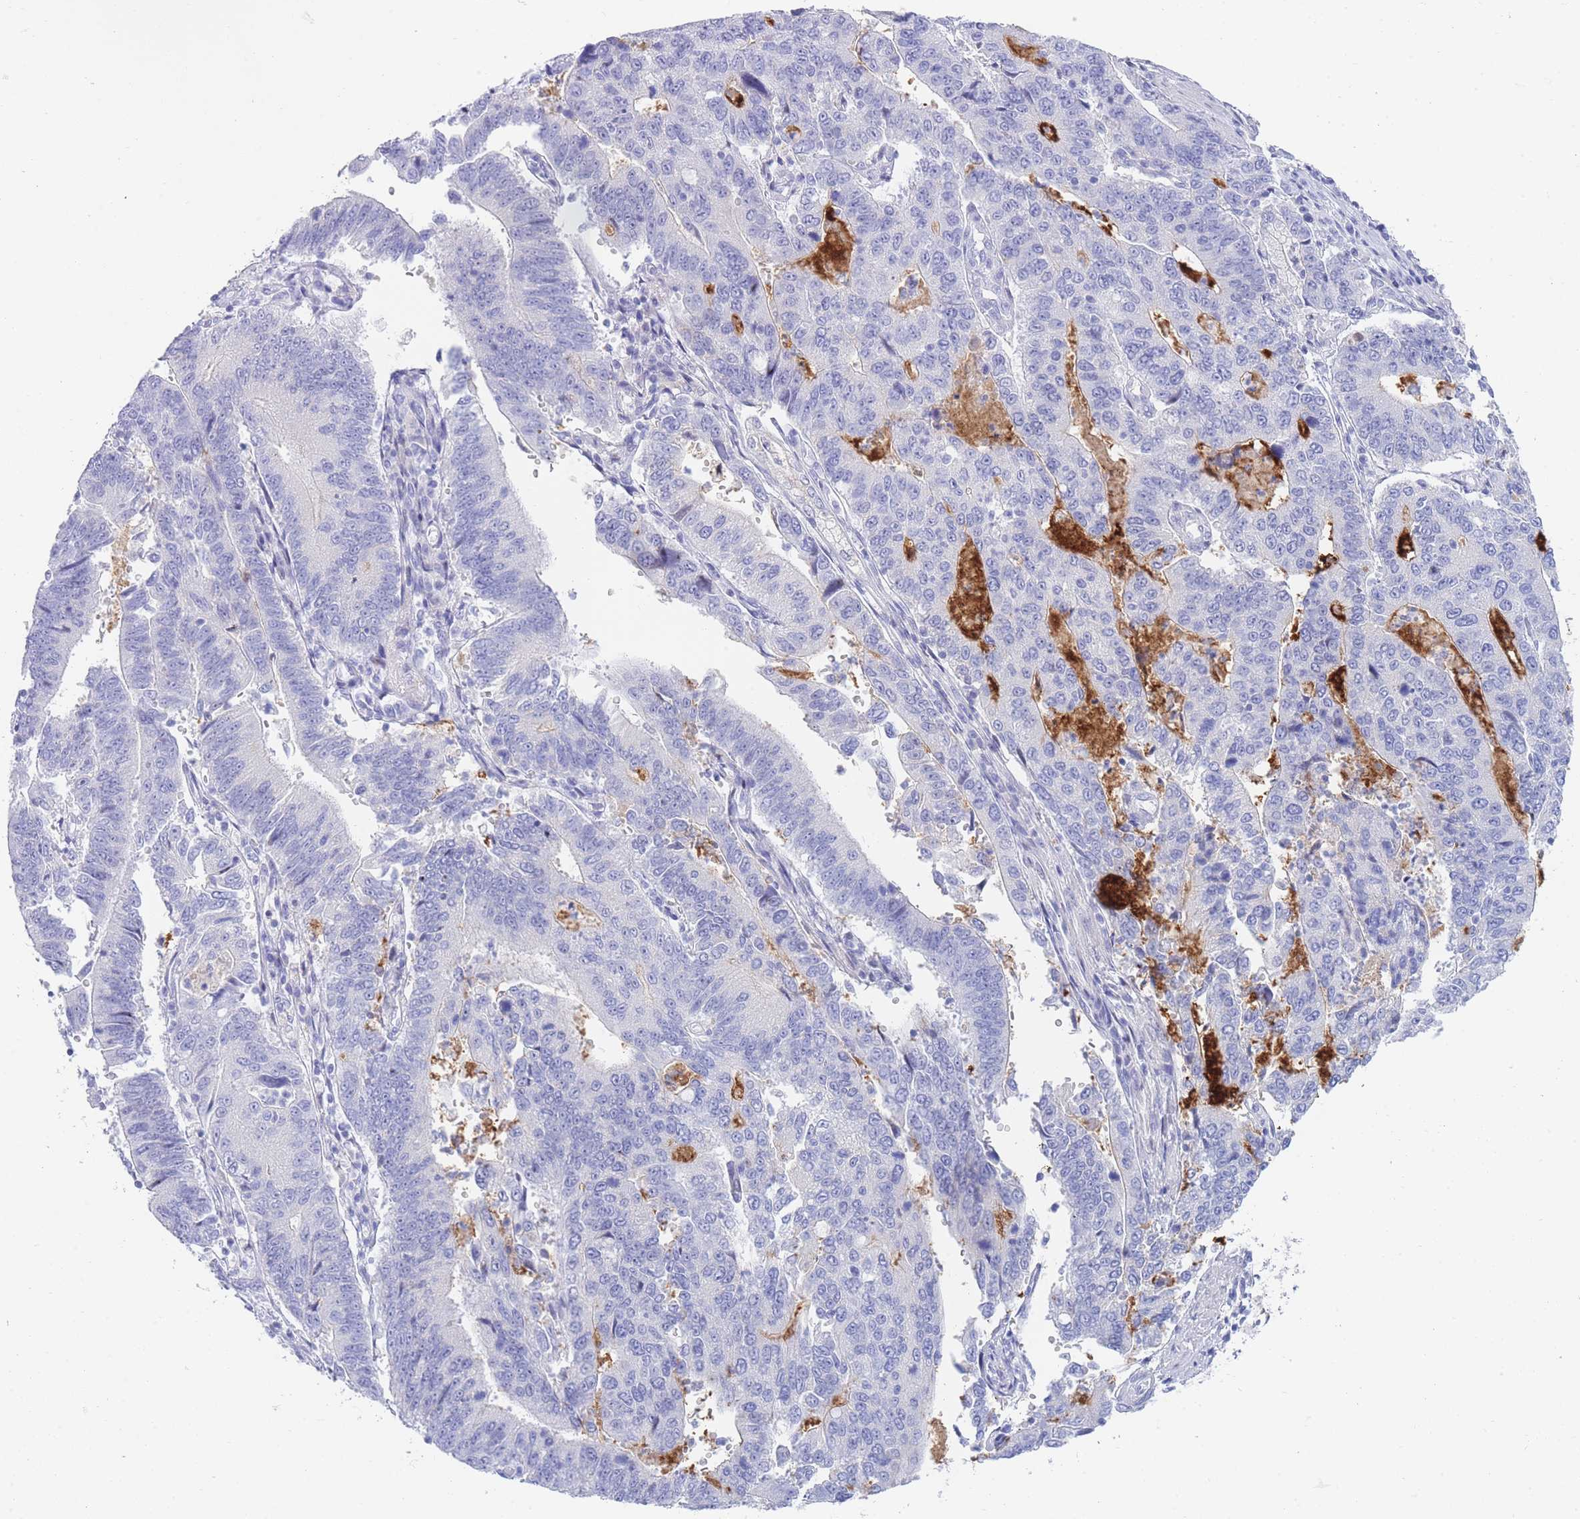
{"staining": {"intensity": "negative", "quantity": "none", "location": "none"}, "tissue": "stomach cancer", "cell_type": "Tumor cells", "image_type": "cancer", "snomed": [{"axis": "morphology", "description": "Adenocarcinoma, NOS"}, {"axis": "topography", "description": "Stomach"}], "caption": "Stomach cancer (adenocarcinoma) was stained to show a protein in brown. There is no significant staining in tumor cells.", "gene": "LRRC37A", "patient": {"sex": "male", "age": 59}}